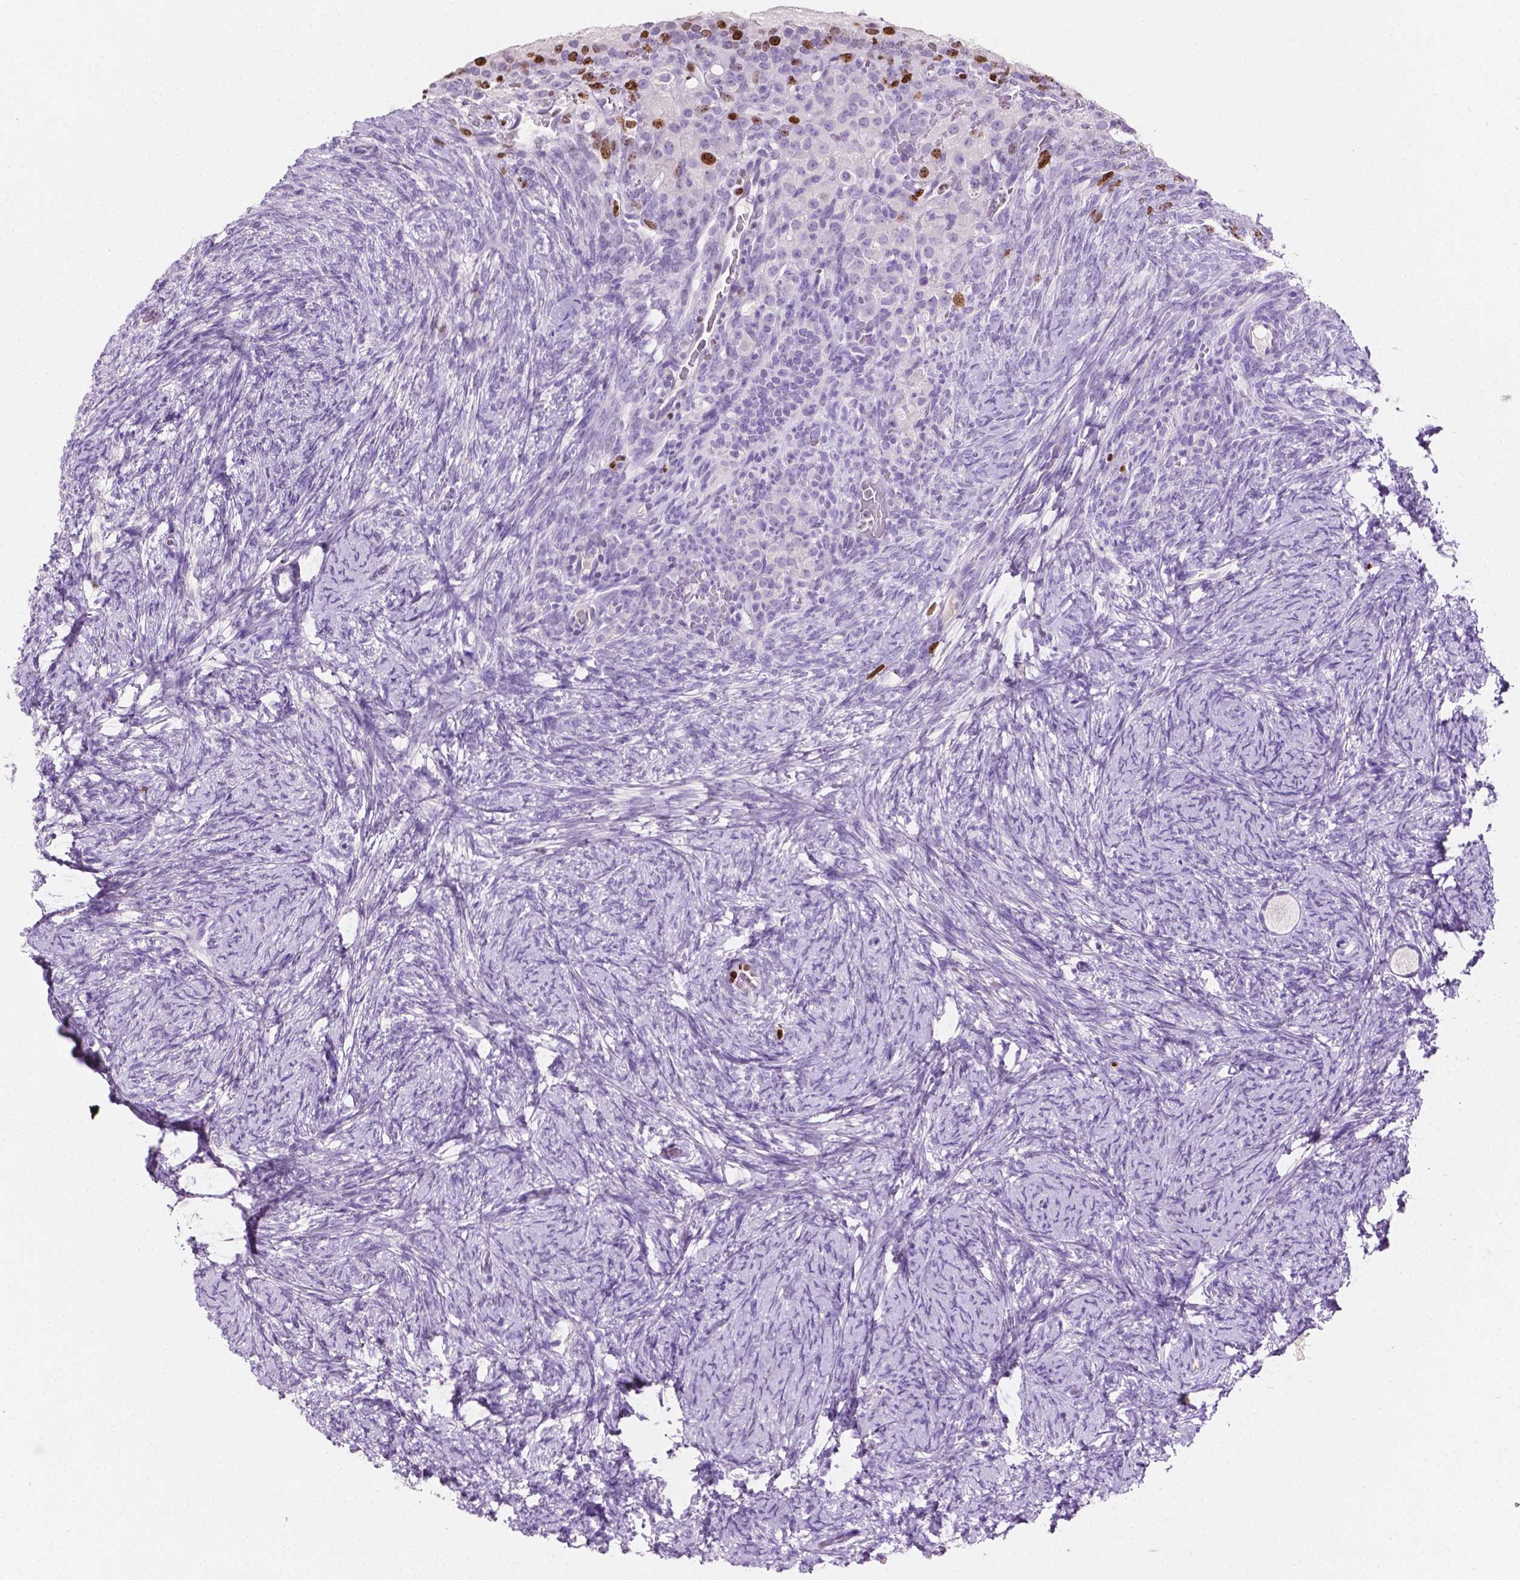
{"staining": {"intensity": "negative", "quantity": "none", "location": "none"}, "tissue": "ovary", "cell_type": "Follicle cells", "image_type": "normal", "snomed": [{"axis": "morphology", "description": "Normal tissue, NOS"}, {"axis": "topography", "description": "Ovary"}], "caption": "This is a image of IHC staining of normal ovary, which shows no positivity in follicle cells. The staining is performed using DAB brown chromogen with nuclei counter-stained in using hematoxylin.", "gene": "SIAH2", "patient": {"sex": "female", "age": 34}}